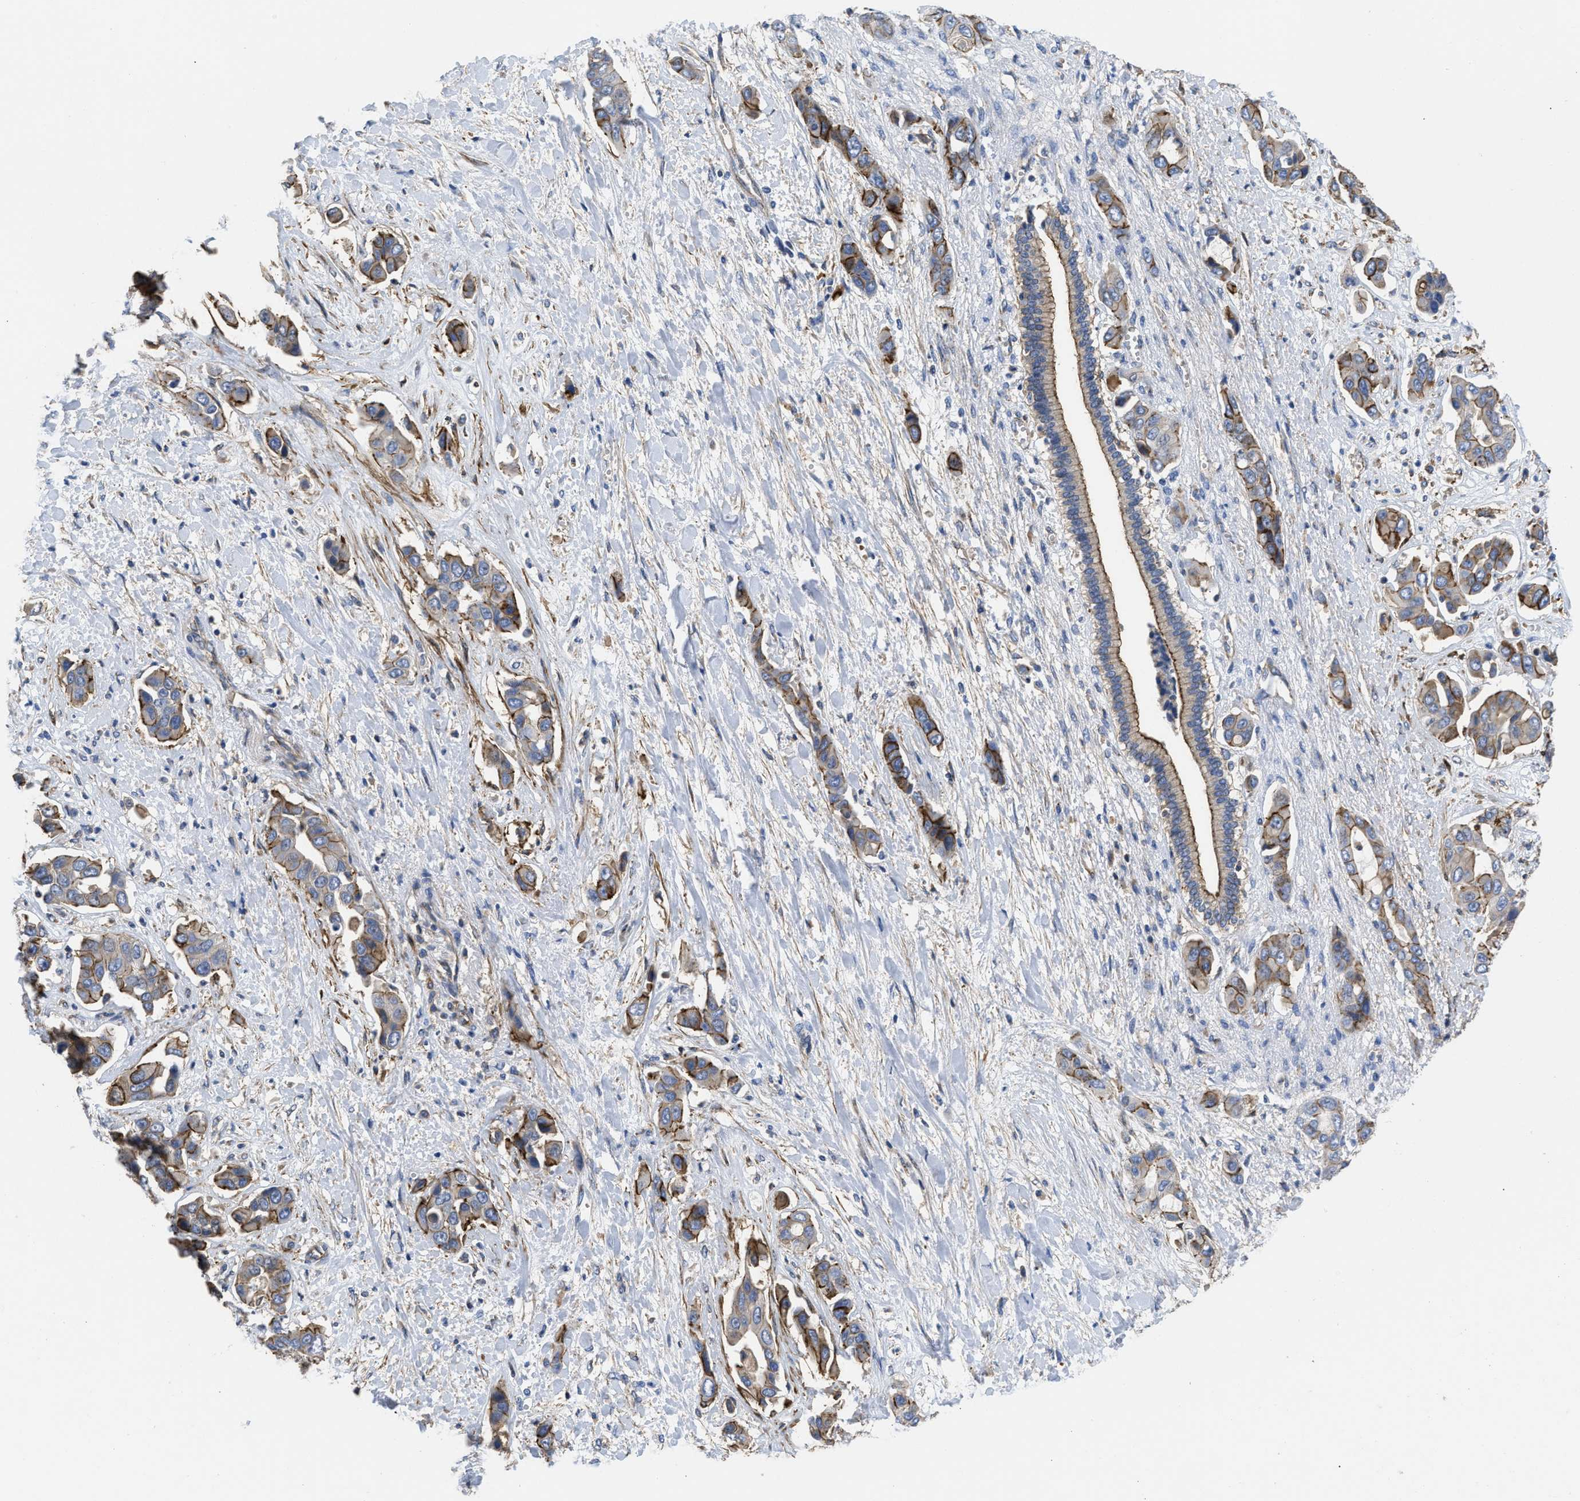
{"staining": {"intensity": "moderate", "quantity": "25%-75%", "location": "cytoplasmic/membranous"}, "tissue": "liver cancer", "cell_type": "Tumor cells", "image_type": "cancer", "snomed": [{"axis": "morphology", "description": "Cholangiocarcinoma"}, {"axis": "topography", "description": "Liver"}], "caption": "Human liver cancer stained with a brown dye exhibits moderate cytoplasmic/membranous positive expression in about 25%-75% of tumor cells.", "gene": "USP4", "patient": {"sex": "female", "age": 52}}